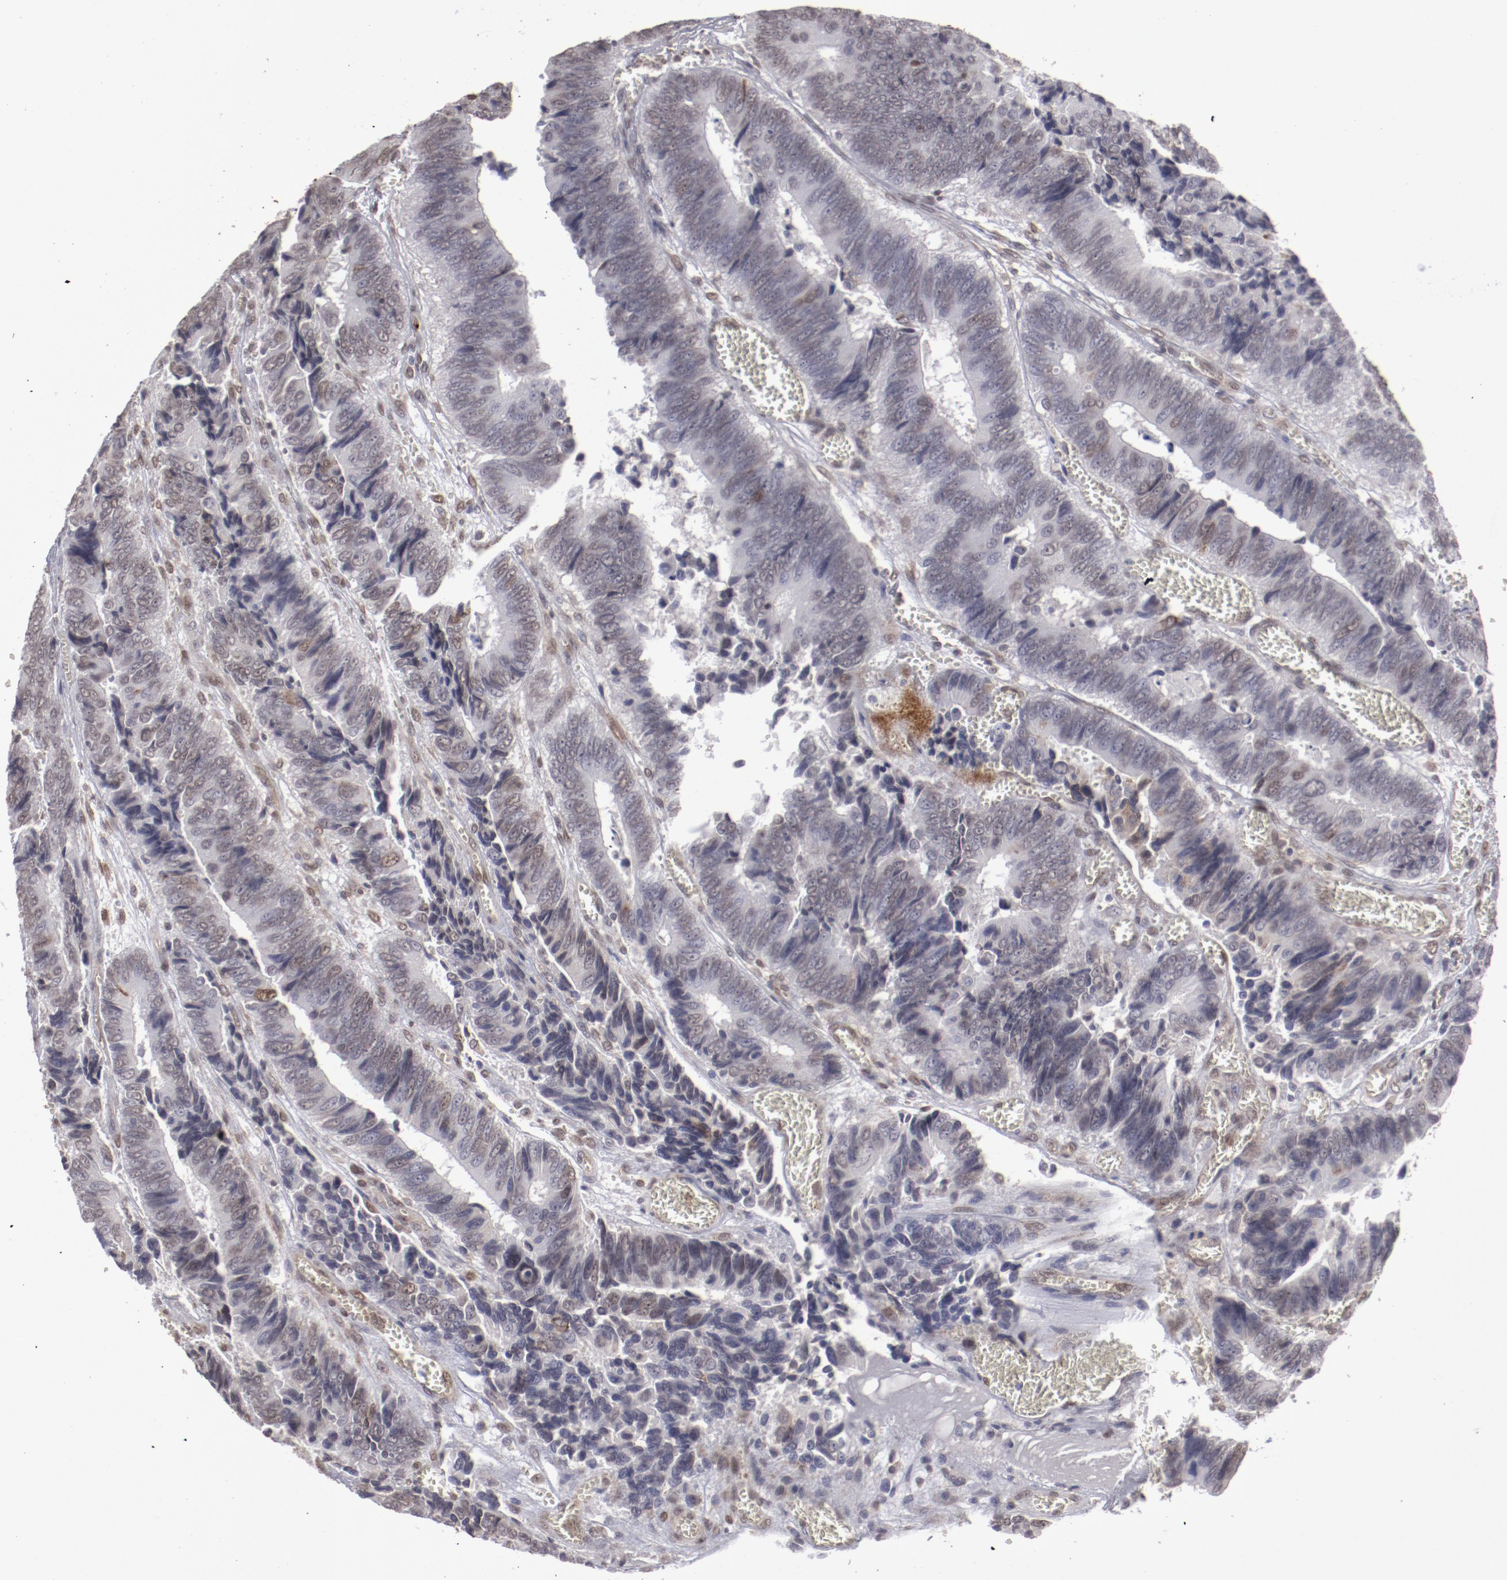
{"staining": {"intensity": "negative", "quantity": "none", "location": "none"}, "tissue": "colorectal cancer", "cell_type": "Tumor cells", "image_type": "cancer", "snomed": [{"axis": "morphology", "description": "Adenocarcinoma, NOS"}, {"axis": "topography", "description": "Colon"}], "caption": "This is an immunohistochemistry (IHC) photomicrograph of adenocarcinoma (colorectal). There is no expression in tumor cells.", "gene": "LEF1", "patient": {"sex": "male", "age": 72}}